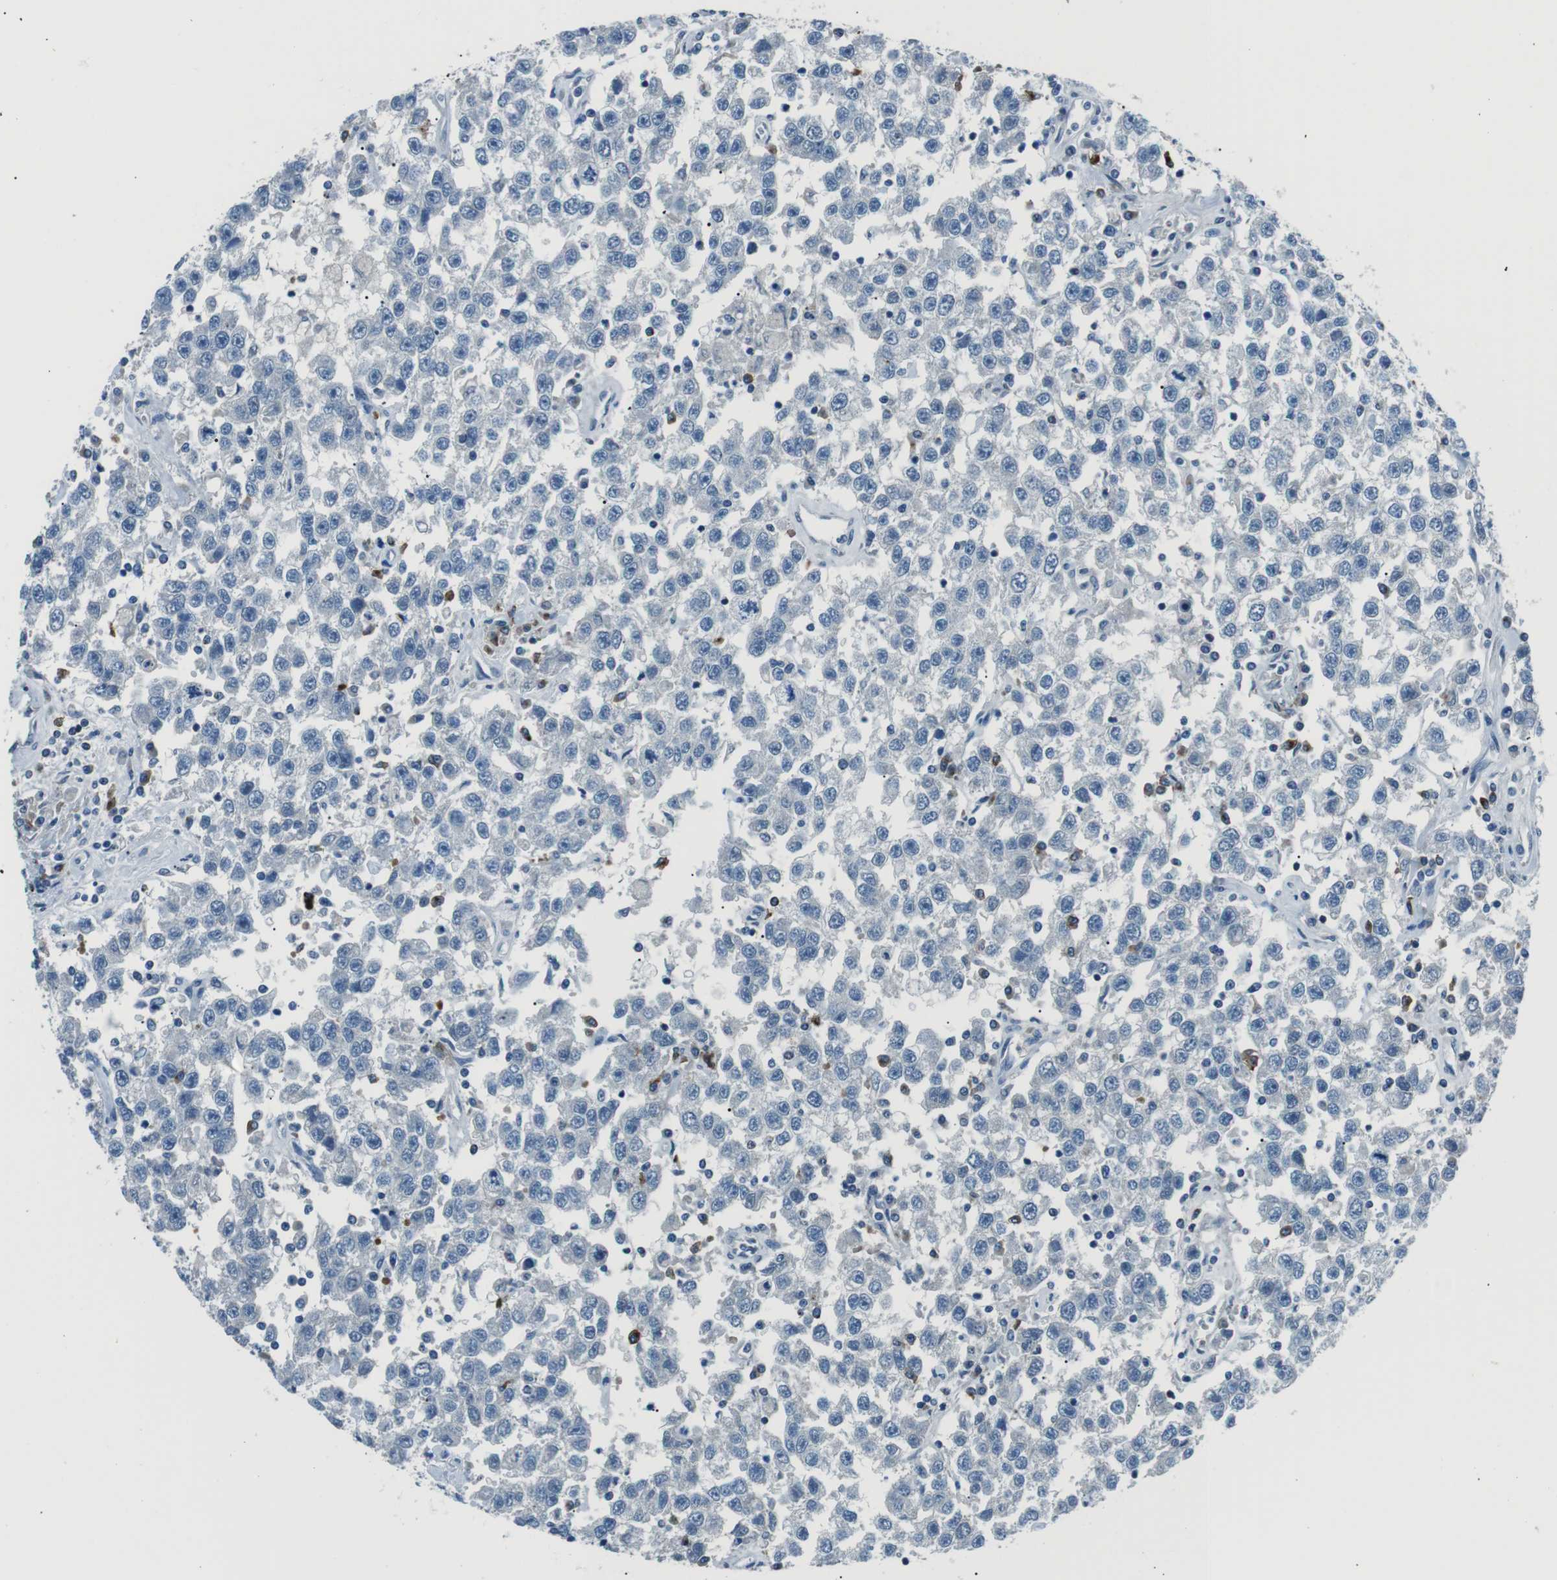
{"staining": {"intensity": "negative", "quantity": "none", "location": "none"}, "tissue": "testis cancer", "cell_type": "Tumor cells", "image_type": "cancer", "snomed": [{"axis": "morphology", "description": "Seminoma, NOS"}, {"axis": "topography", "description": "Testis"}], "caption": "This is an immunohistochemistry (IHC) micrograph of testis seminoma. There is no expression in tumor cells.", "gene": "ST6GAL1", "patient": {"sex": "male", "age": 41}}